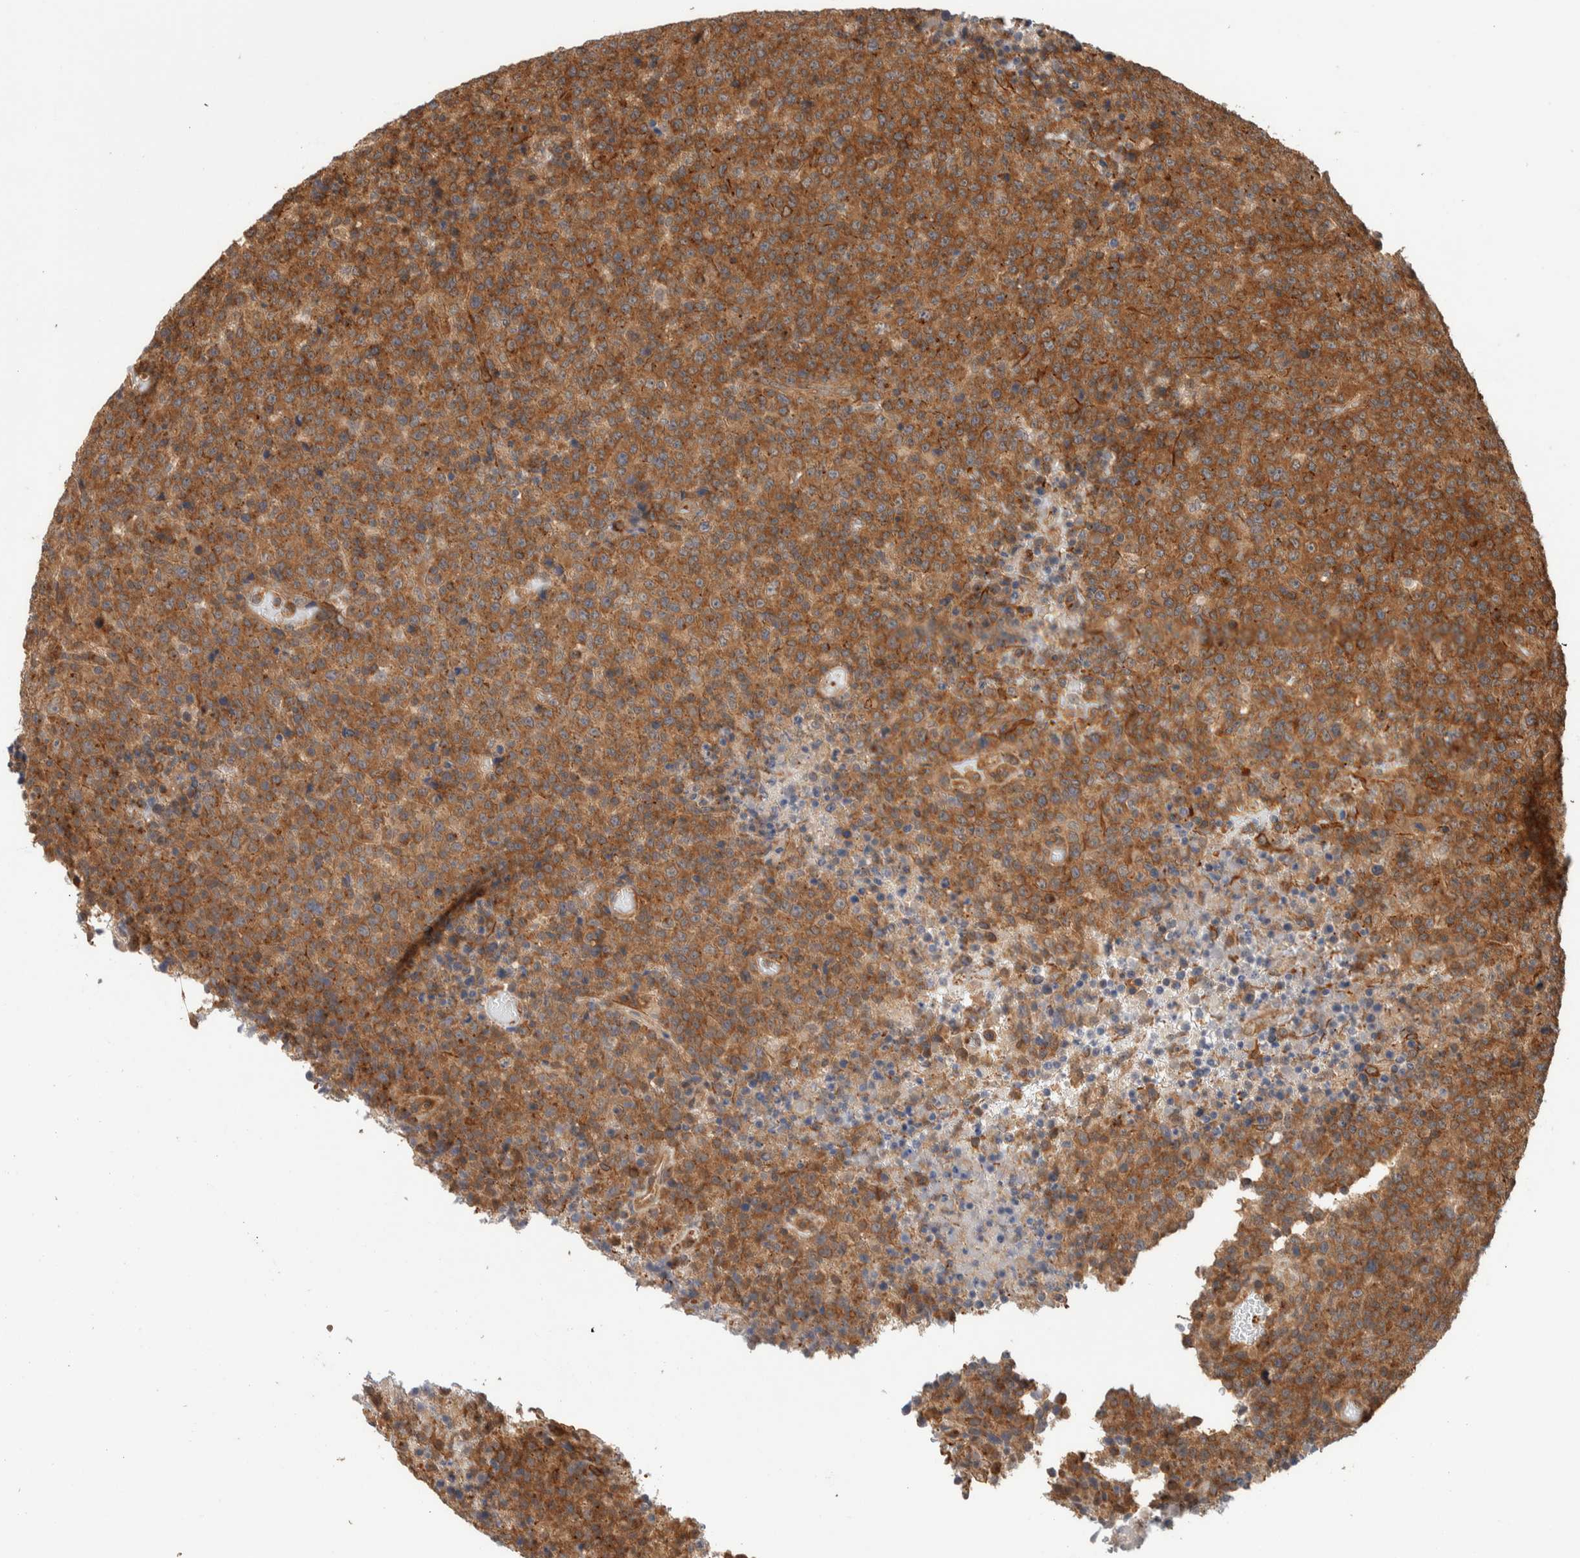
{"staining": {"intensity": "moderate", "quantity": ">75%", "location": "cytoplasmic/membranous"}, "tissue": "lymphoma", "cell_type": "Tumor cells", "image_type": "cancer", "snomed": [{"axis": "morphology", "description": "Malignant lymphoma, non-Hodgkin's type, High grade"}, {"axis": "topography", "description": "Lymph node"}], "caption": "Immunohistochemistry staining of high-grade malignant lymphoma, non-Hodgkin's type, which displays medium levels of moderate cytoplasmic/membranous staining in approximately >75% of tumor cells indicating moderate cytoplasmic/membranous protein staining. The staining was performed using DAB (3,3'-diaminobenzidine) (brown) for protein detection and nuclei were counterstained in hematoxylin (blue).", "gene": "SYNRG", "patient": {"sex": "male", "age": 13}}